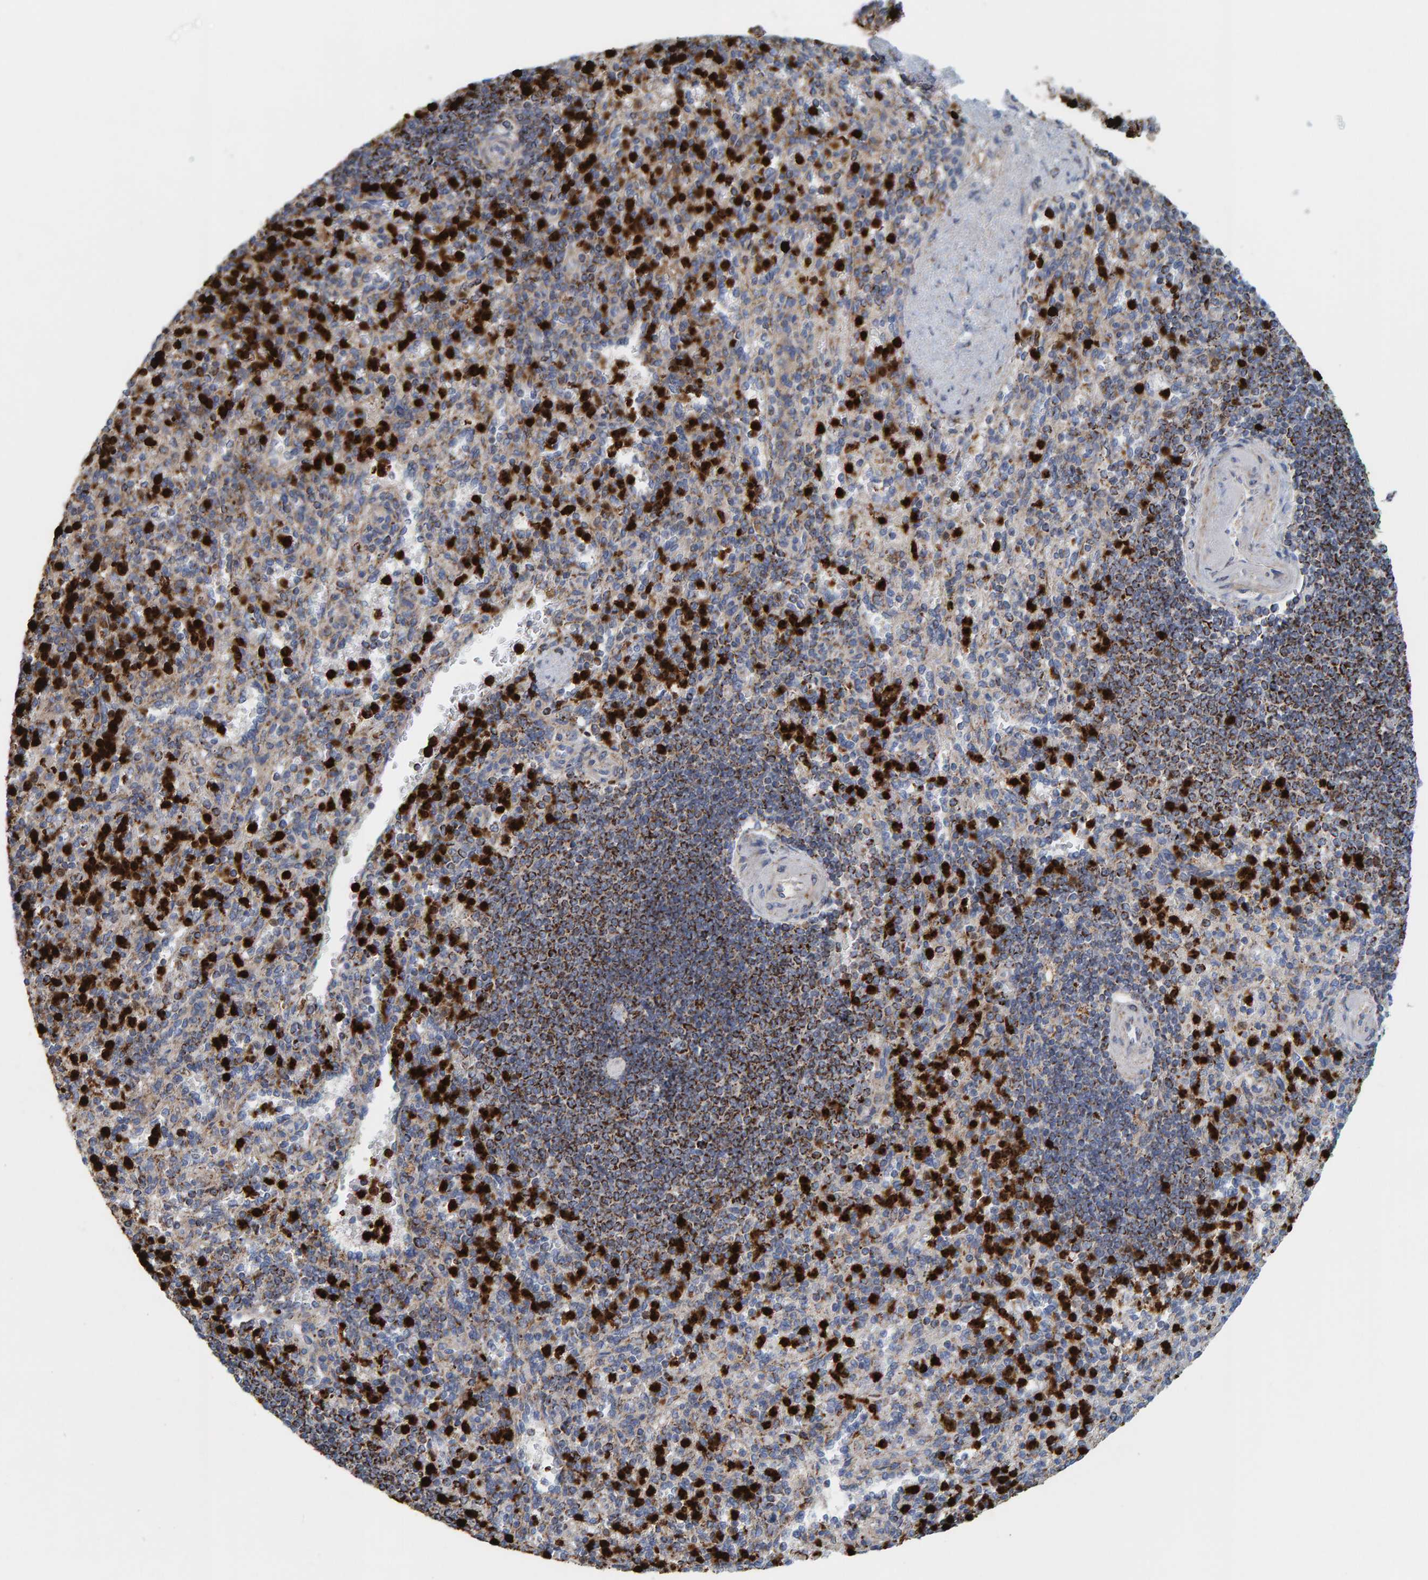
{"staining": {"intensity": "strong", "quantity": "25%-75%", "location": "cytoplasmic/membranous,nuclear"}, "tissue": "spleen", "cell_type": "Cells in red pulp", "image_type": "normal", "snomed": [{"axis": "morphology", "description": "Normal tissue, NOS"}, {"axis": "topography", "description": "Spleen"}], "caption": "The immunohistochemical stain labels strong cytoplasmic/membranous,nuclear staining in cells in red pulp of benign spleen.", "gene": "B9D1", "patient": {"sex": "female", "age": 74}}